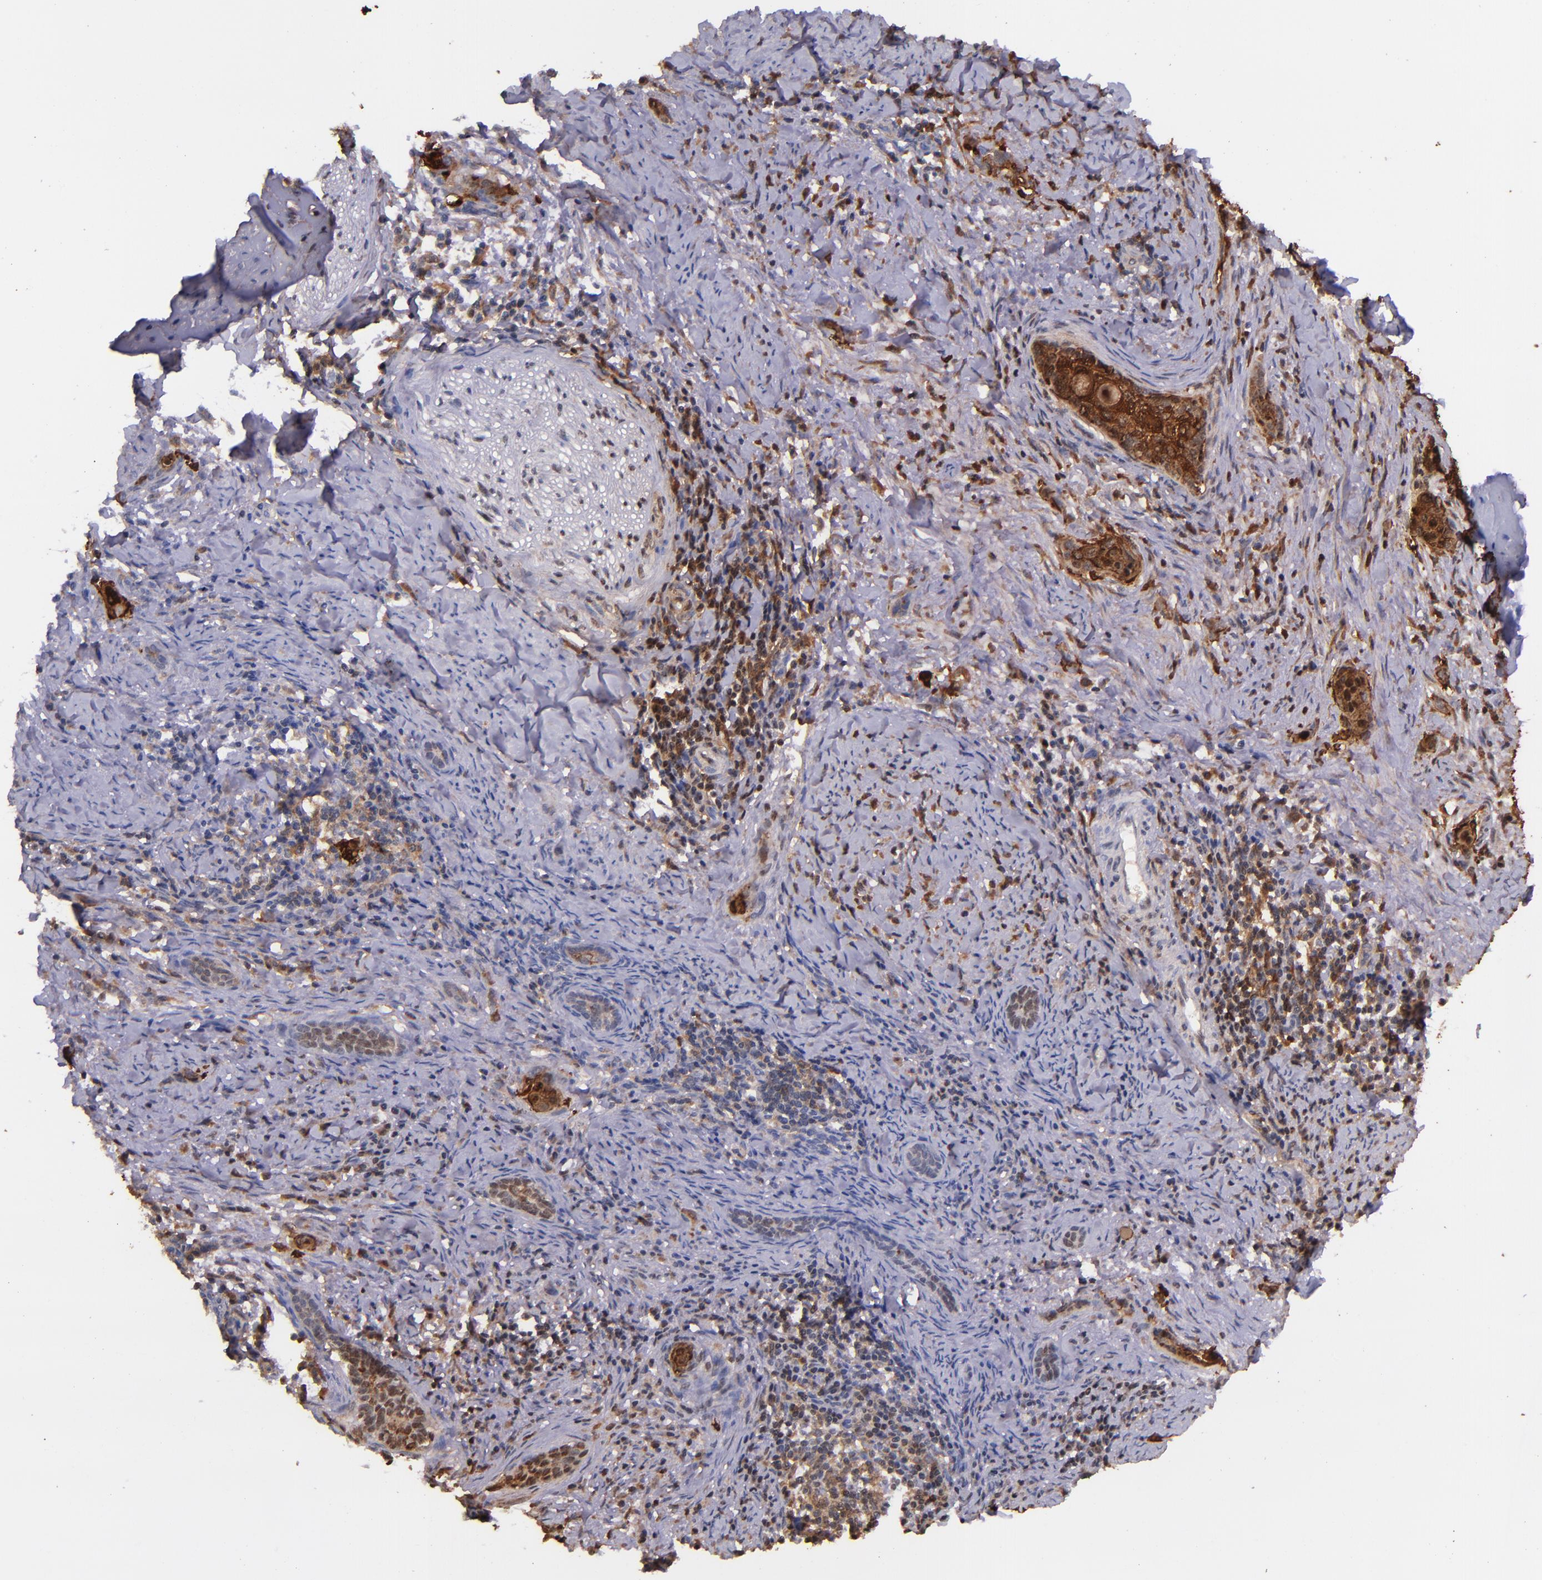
{"staining": {"intensity": "strong", "quantity": ">75%", "location": "cytoplasmic/membranous"}, "tissue": "cervical cancer", "cell_type": "Tumor cells", "image_type": "cancer", "snomed": [{"axis": "morphology", "description": "Squamous cell carcinoma, NOS"}, {"axis": "topography", "description": "Cervix"}], "caption": "IHC micrograph of human cervical cancer stained for a protein (brown), which demonstrates high levels of strong cytoplasmic/membranous staining in approximately >75% of tumor cells.", "gene": "IVL", "patient": {"sex": "female", "age": 33}}